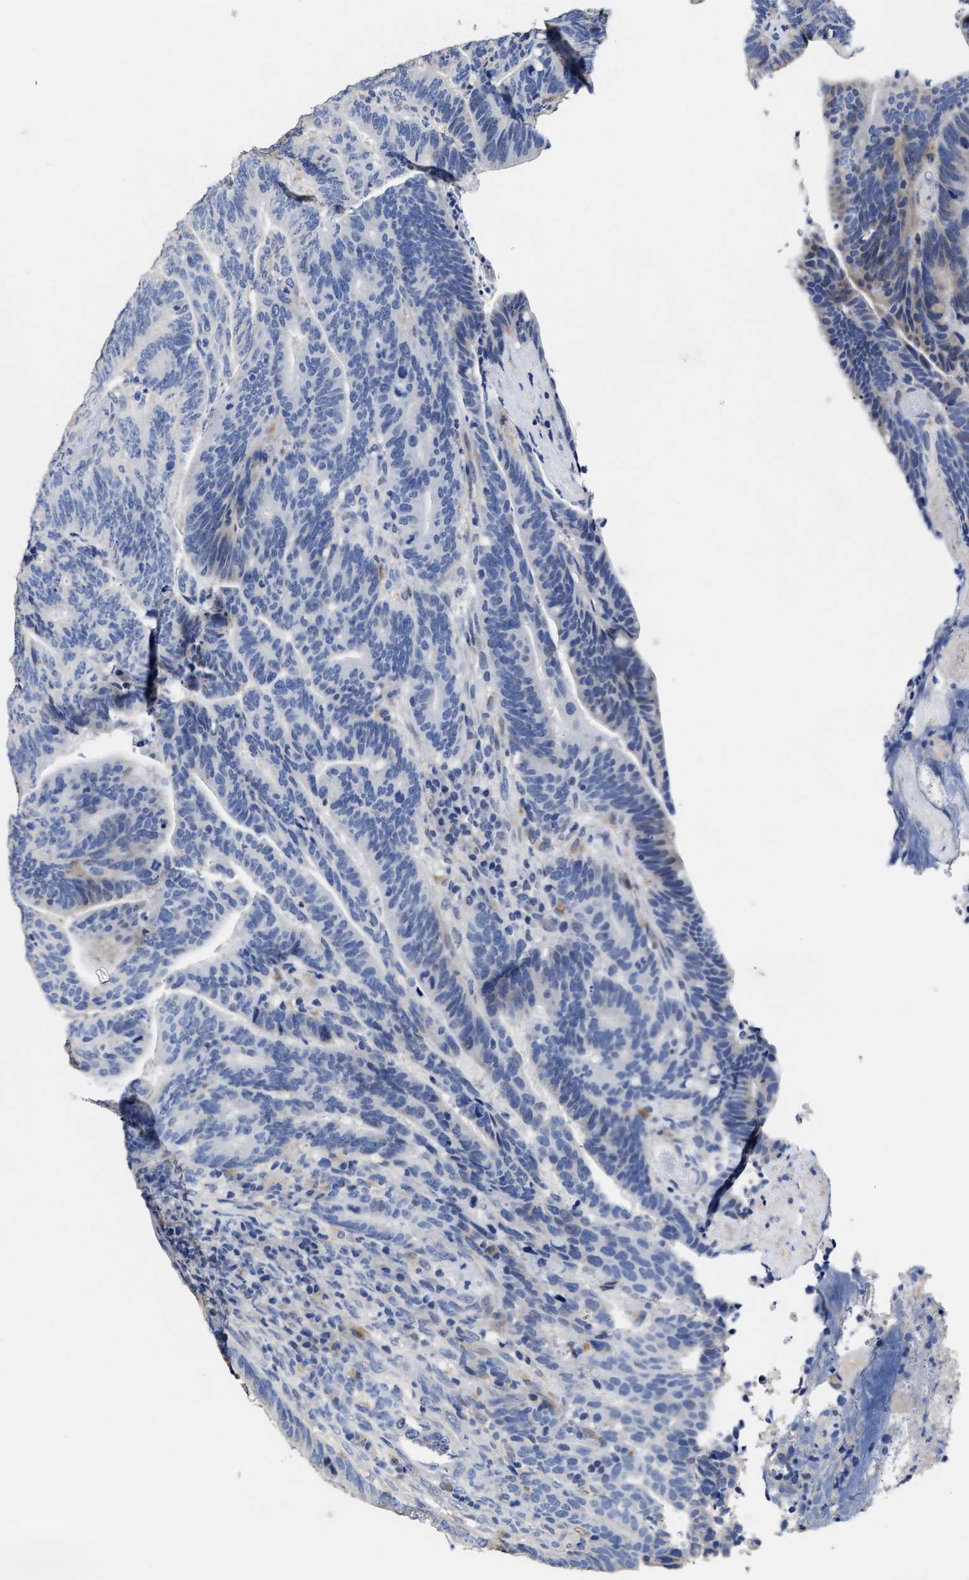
{"staining": {"intensity": "negative", "quantity": "none", "location": "none"}, "tissue": "colorectal cancer", "cell_type": "Tumor cells", "image_type": "cancer", "snomed": [{"axis": "morphology", "description": "Adenocarcinoma, NOS"}, {"axis": "topography", "description": "Colon"}], "caption": "Tumor cells are negative for protein expression in human colorectal cancer (adenocarcinoma).", "gene": "ZFAT", "patient": {"sex": "female", "age": 66}}